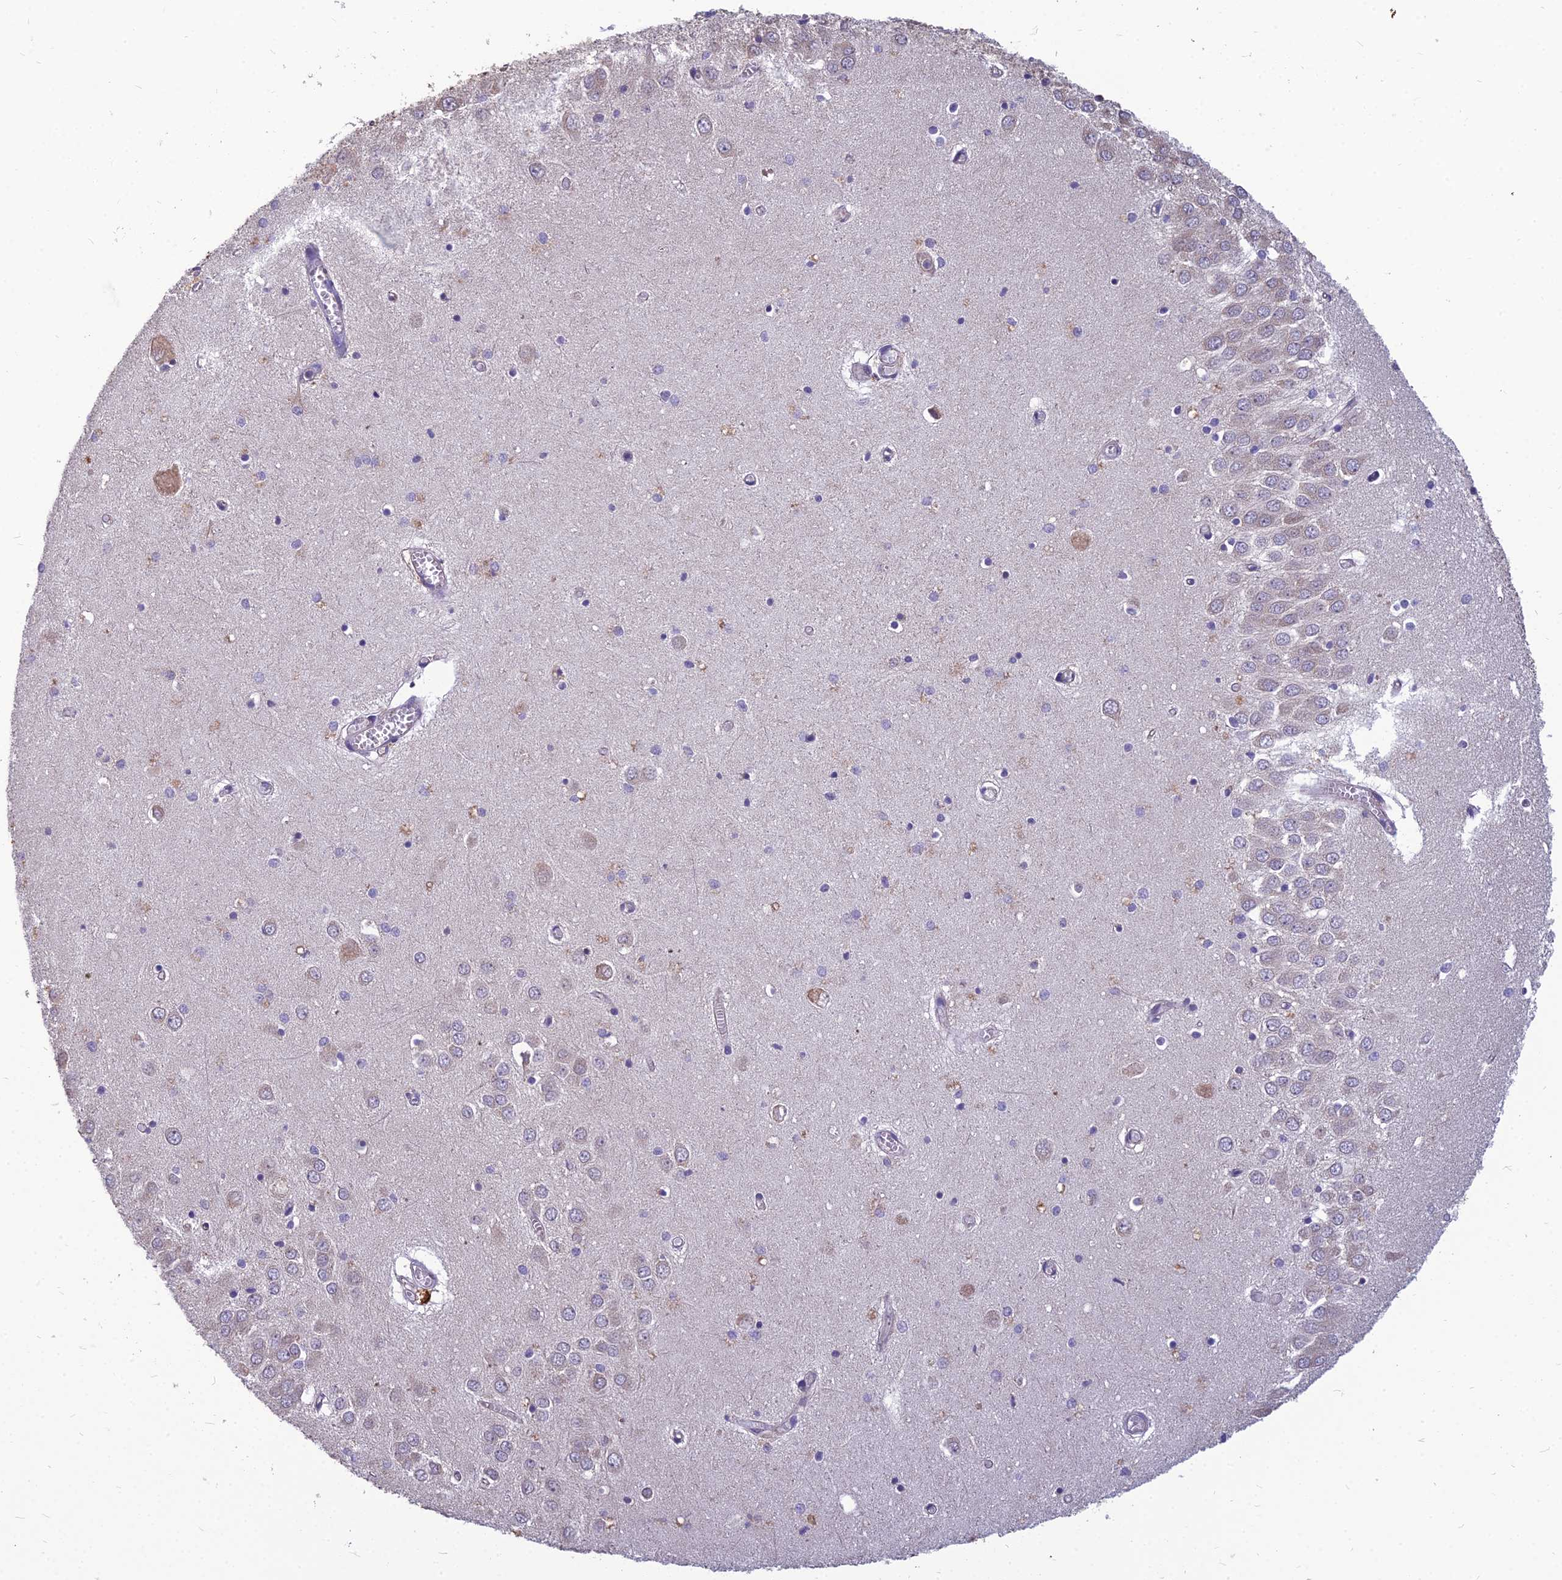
{"staining": {"intensity": "negative", "quantity": "none", "location": "none"}, "tissue": "hippocampus", "cell_type": "Glial cells", "image_type": "normal", "snomed": [{"axis": "morphology", "description": "Normal tissue, NOS"}, {"axis": "topography", "description": "Hippocampus"}], "caption": "Glial cells are negative for protein expression in unremarkable human hippocampus.", "gene": "TSPAN15", "patient": {"sex": "male", "age": 70}}